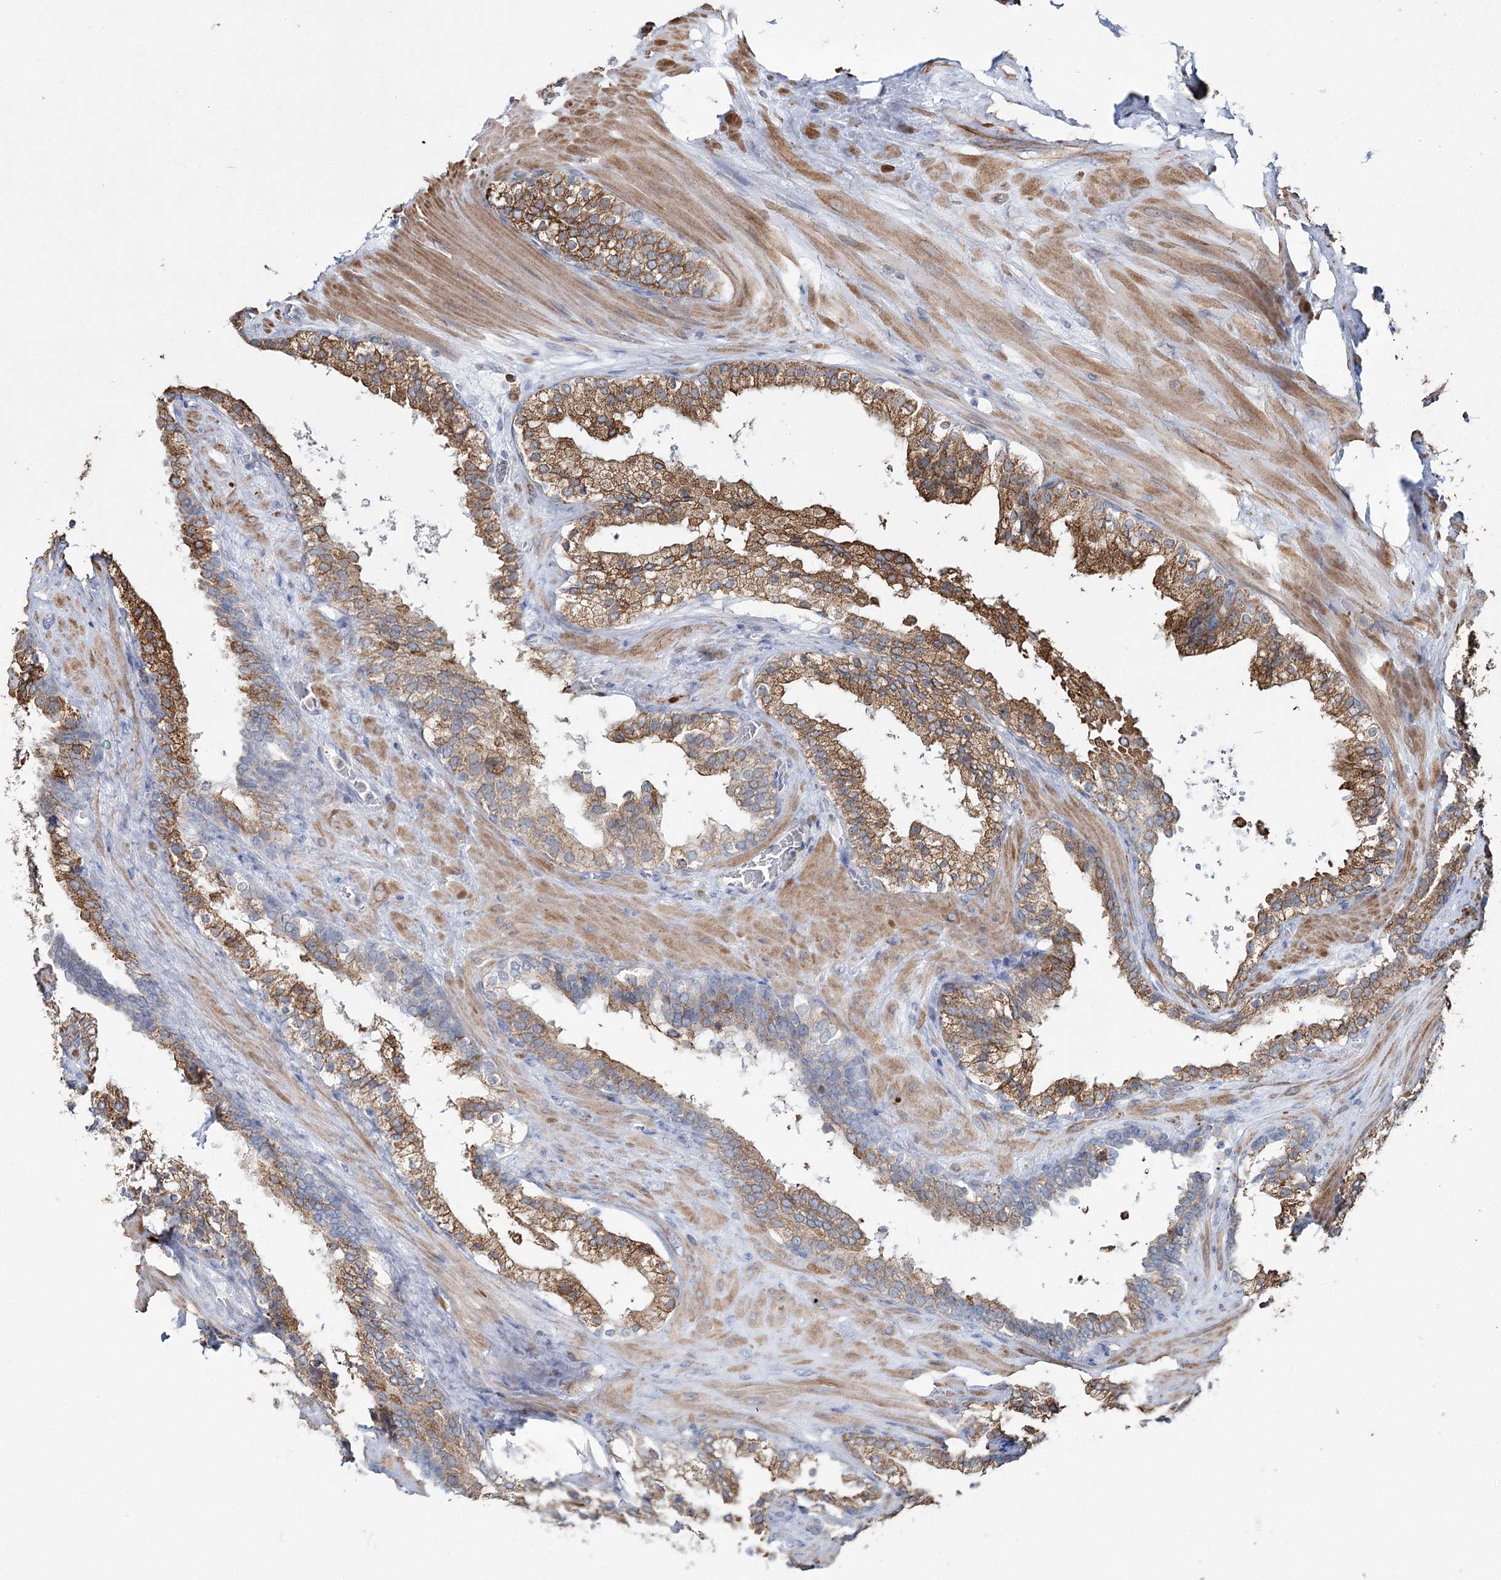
{"staining": {"intensity": "moderate", "quantity": ">75%", "location": "cytoplasmic/membranous"}, "tissue": "prostate cancer", "cell_type": "Tumor cells", "image_type": "cancer", "snomed": [{"axis": "morphology", "description": "Adenocarcinoma, High grade"}, {"axis": "topography", "description": "Prostate"}], "caption": "Human prostate adenocarcinoma (high-grade) stained with a protein marker demonstrates moderate staining in tumor cells.", "gene": "ZCCHC9", "patient": {"sex": "male", "age": 57}}